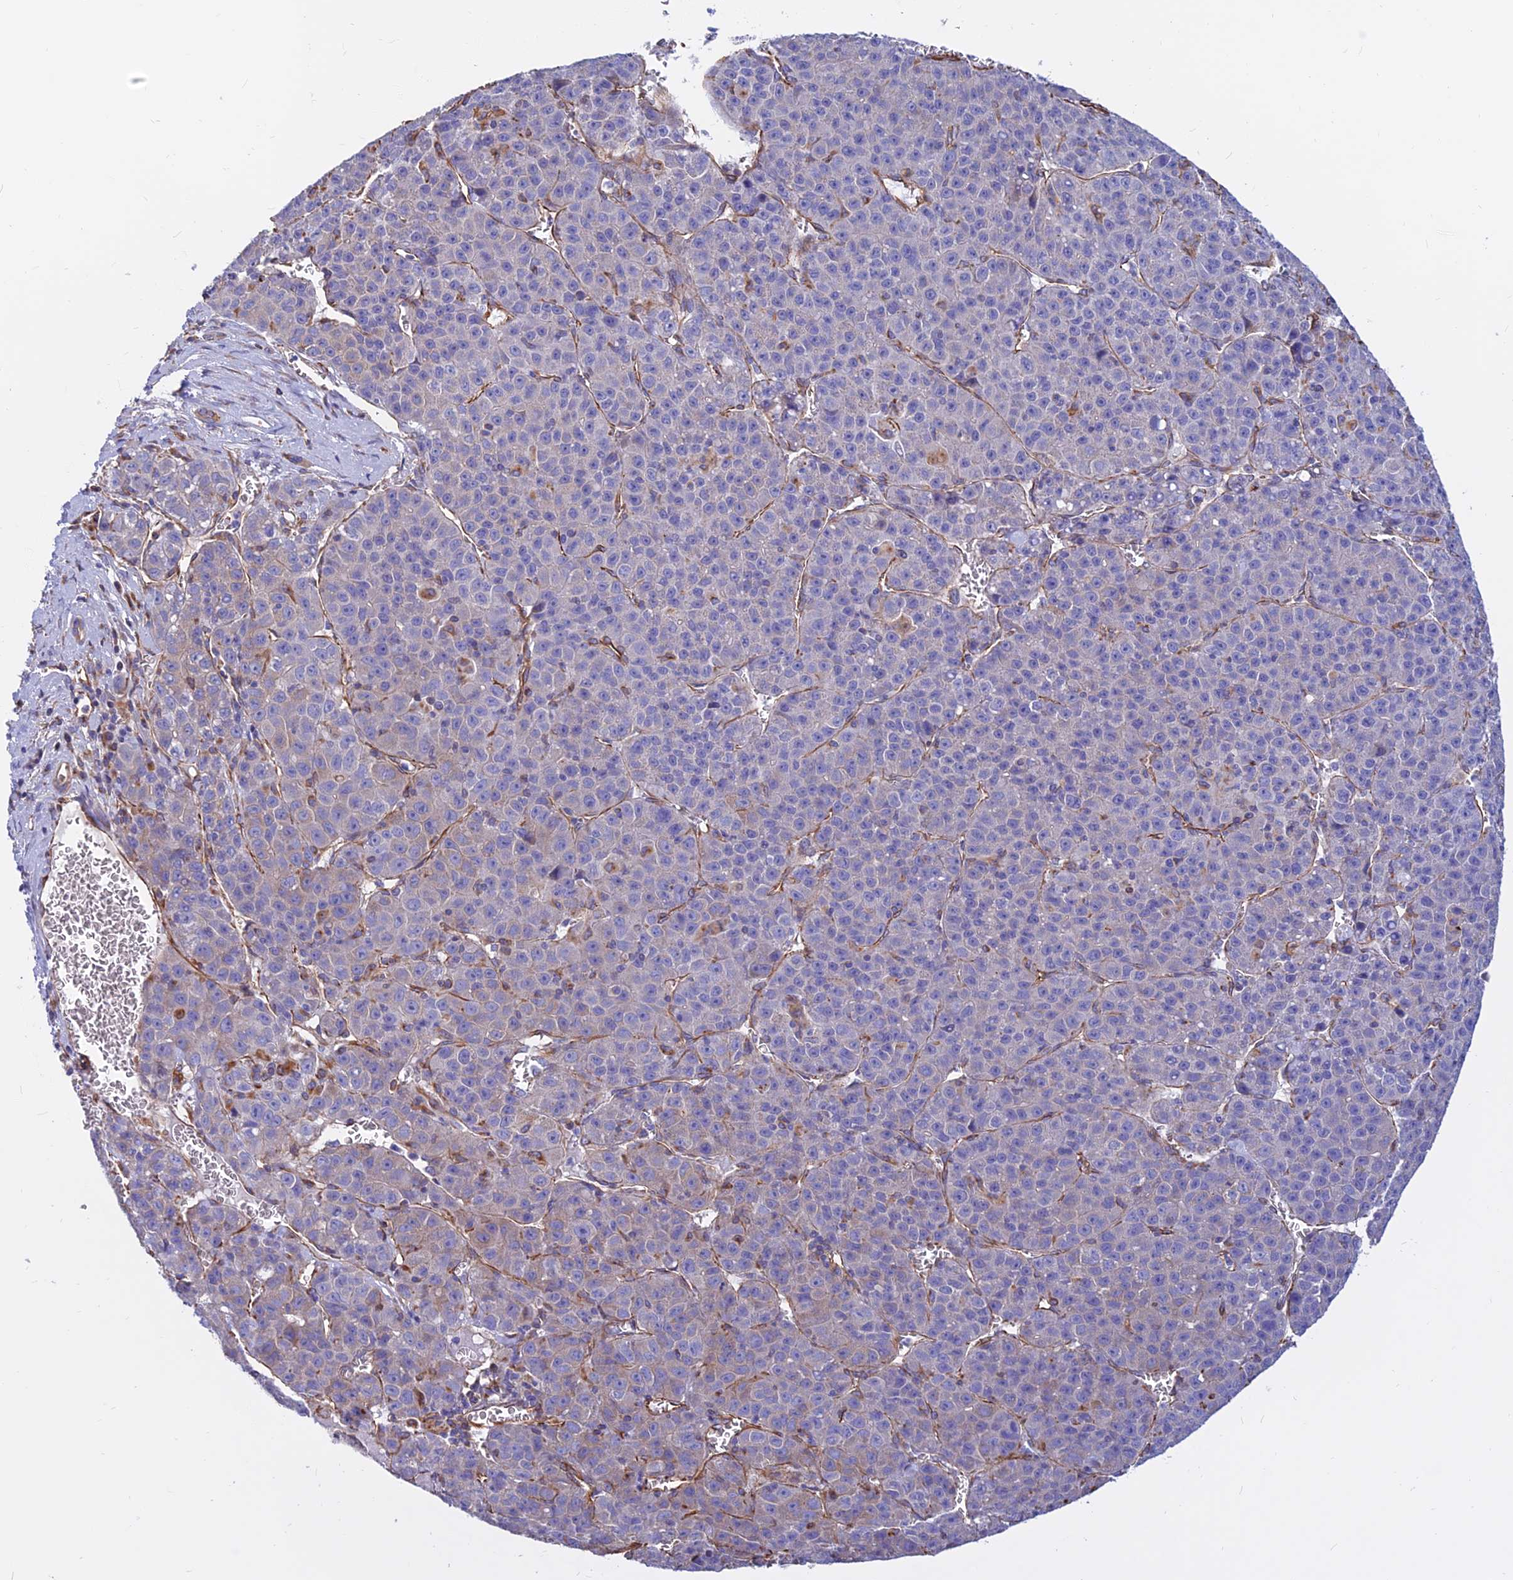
{"staining": {"intensity": "negative", "quantity": "none", "location": "none"}, "tissue": "liver cancer", "cell_type": "Tumor cells", "image_type": "cancer", "snomed": [{"axis": "morphology", "description": "Carcinoma, Hepatocellular, NOS"}, {"axis": "topography", "description": "Liver"}], "caption": "A high-resolution histopathology image shows IHC staining of liver cancer, which reveals no significant staining in tumor cells.", "gene": "CDK18", "patient": {"sex": "female", "age": 53}}